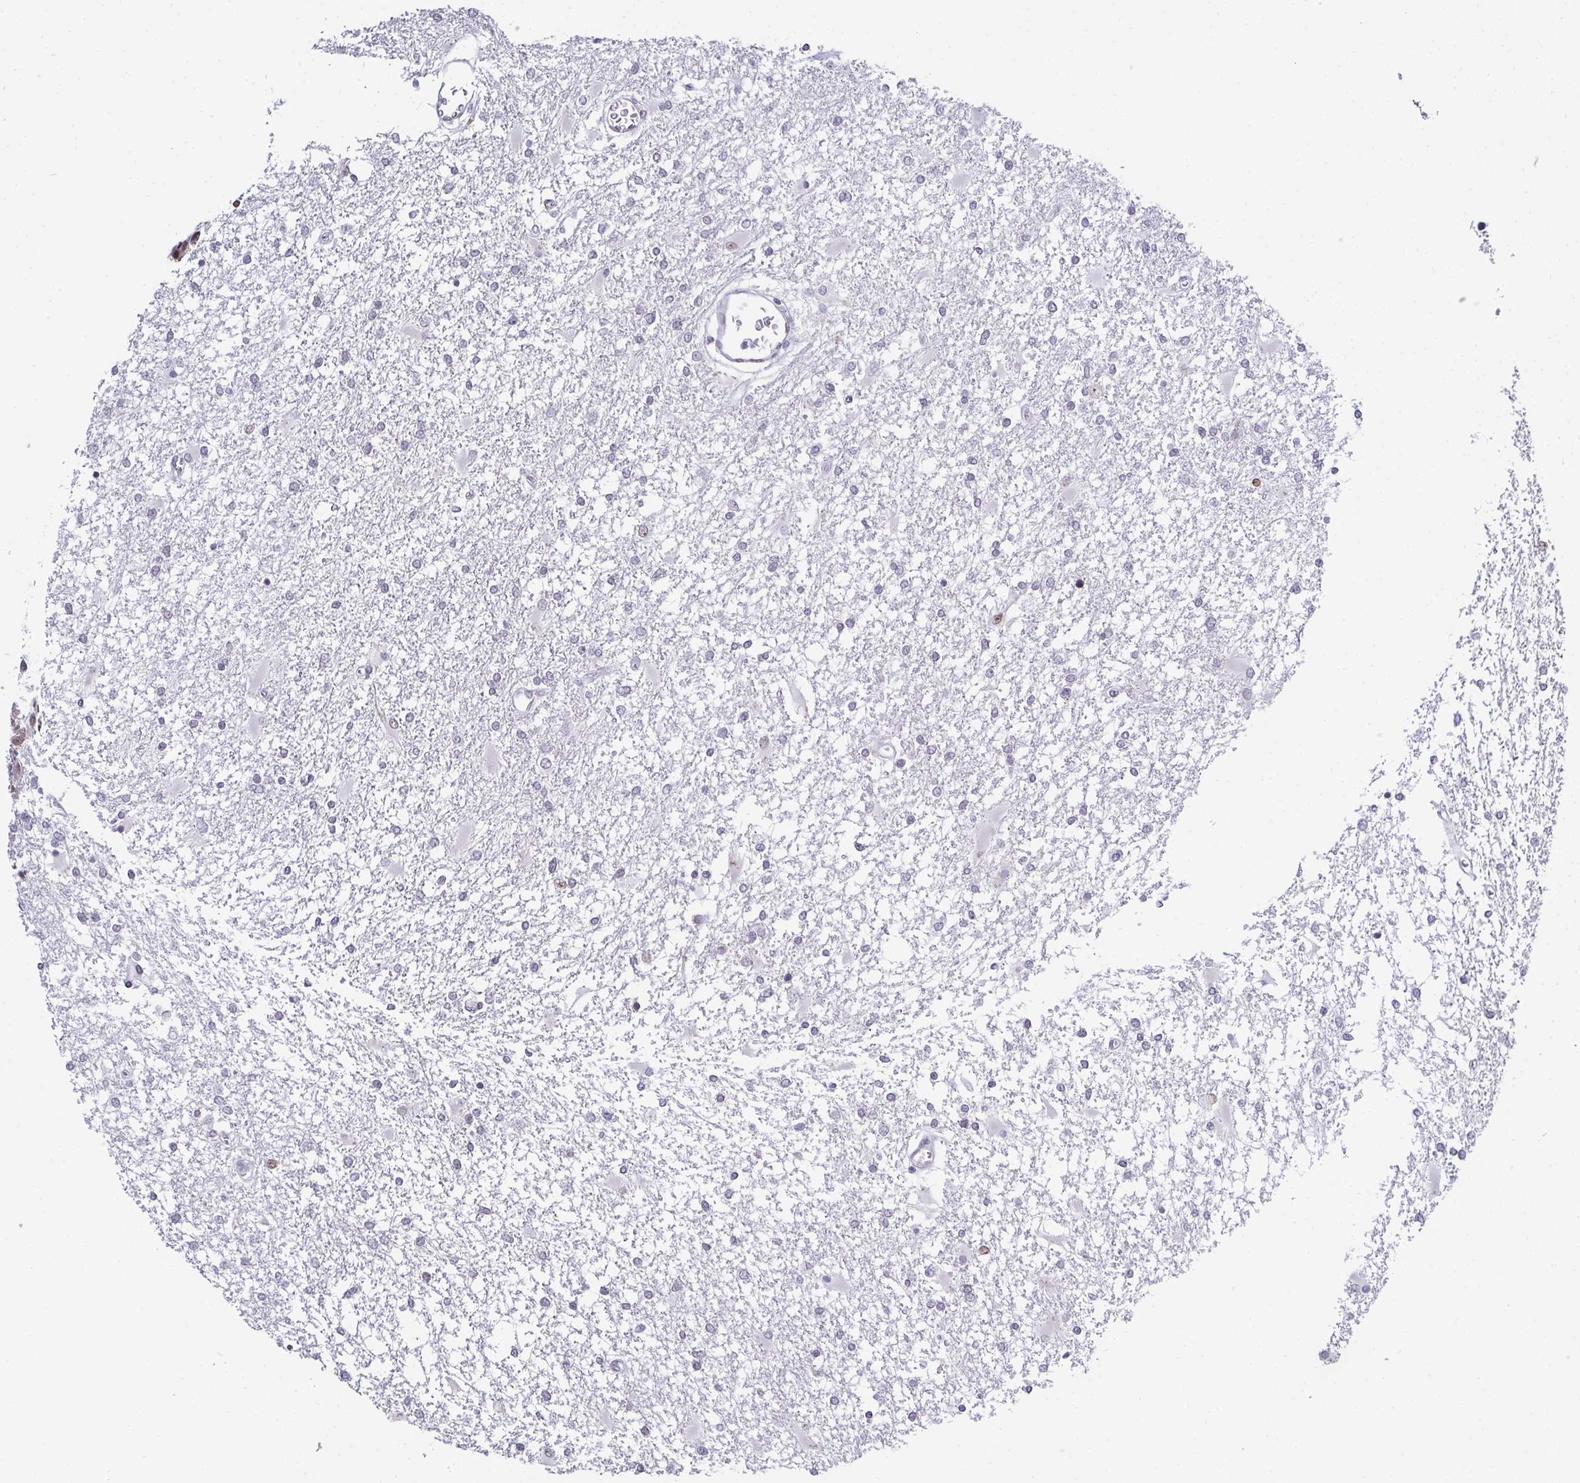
{"staining": {"intensity": "weak", "quantity": "<25%", "location": "nuclear"}, "tissue": "glioma", "cell_type": "Tumor cells", "image_type": "cancer", "snomed": [{"axis": "morphology", "description": "Glioma, malignant, High grade"}, {"axis": "topography", "description": "Cerebral cortex"}], "caption": "A histopathology image of human glioma is negative for staining in tumor cells.", "gene": "RB1", "patient": {"sex": "male", "age": 79}}